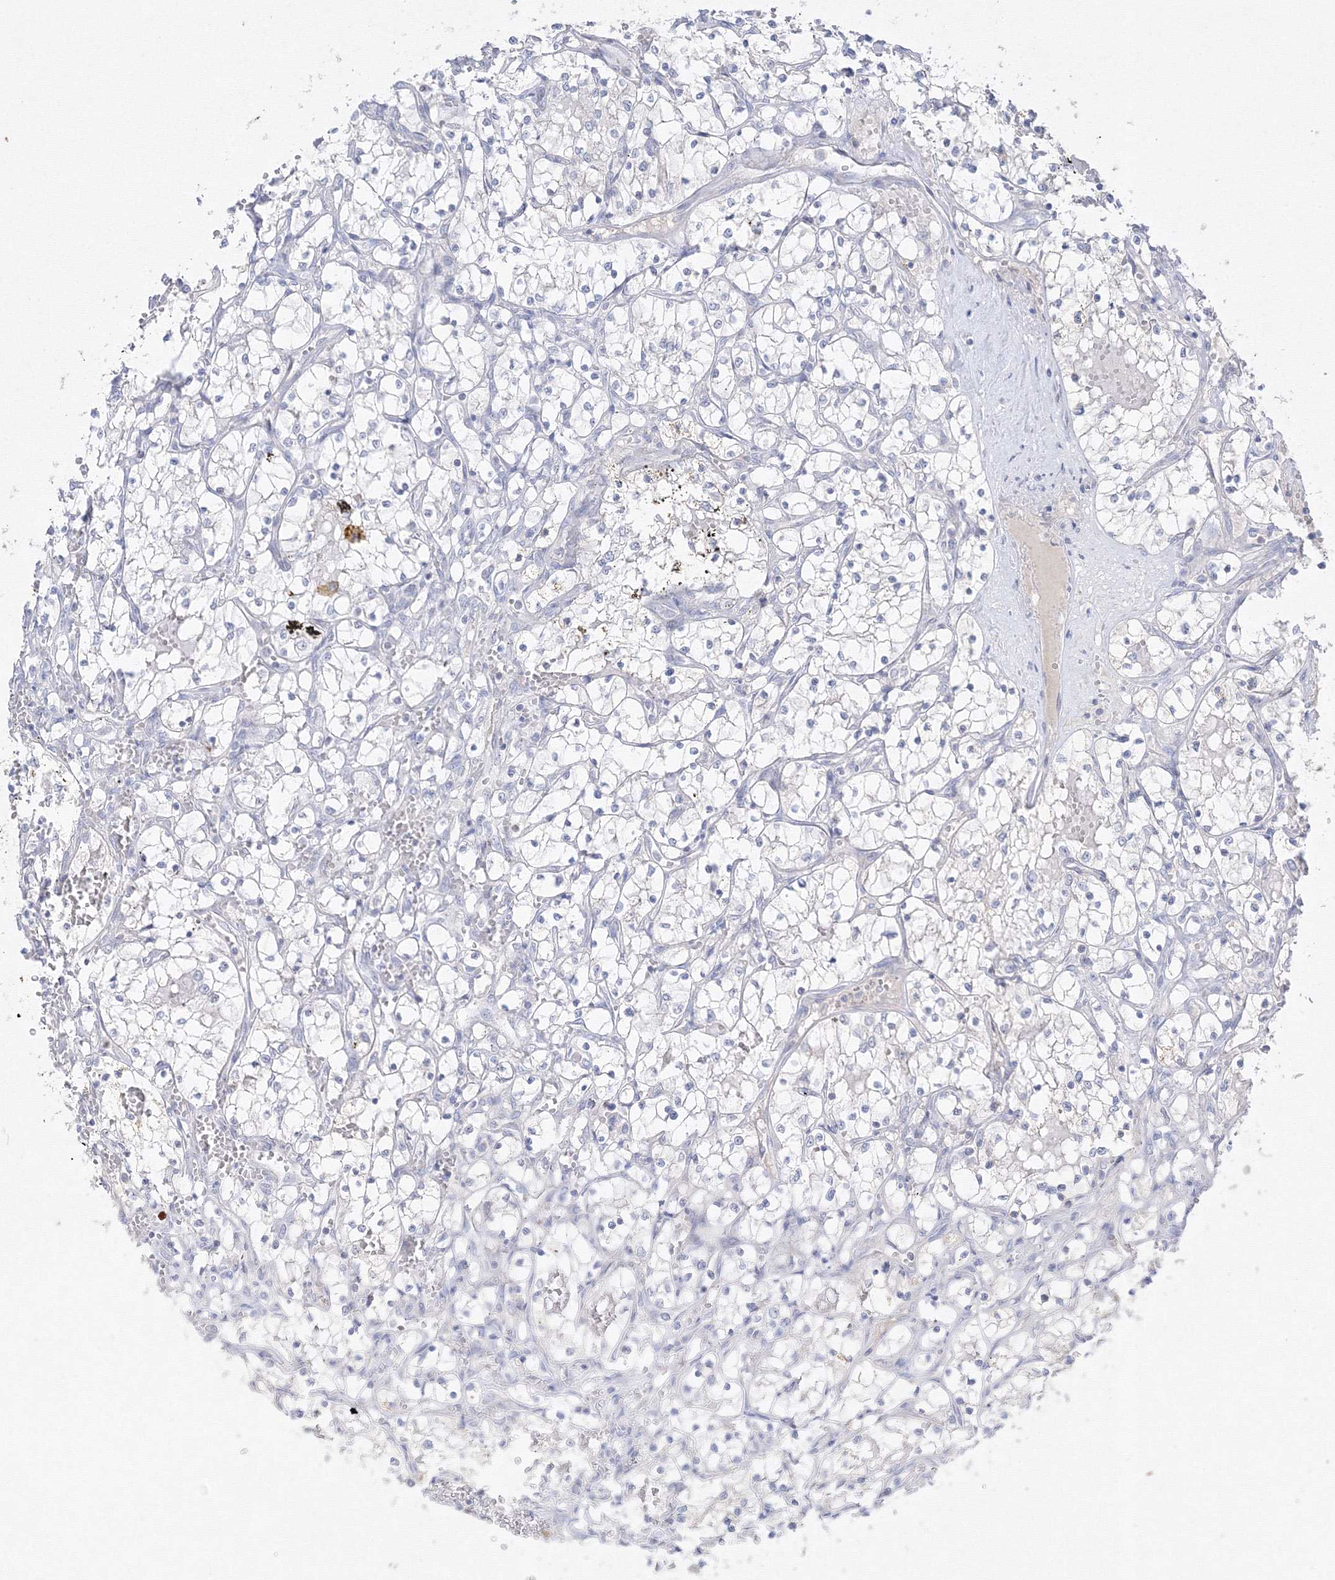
{"staining": {"intensity": "negative", "quantity": "none", "location": "none"}, "tissue": "renal cancer", "cell_type": "Tumor cells", "image_type": "cancer", "snomed": [{"axis": "morphology", "description": "Adenocarcinoma, NOS"}, {"axis": "topography", "description": "Kidney"}], "caption": "Image shows no significant protein staining in tumor cells of adenocarcinoma (renal). Brightfield microscopy of immunohistochemistry (IHC) stained with DAB (3,3'-diaminobenzidine) (brown) and hematoxylin (blue), captured at high magnification.", "gene": "FBXL8", "patient": {"sex": "female", "age": 69}}